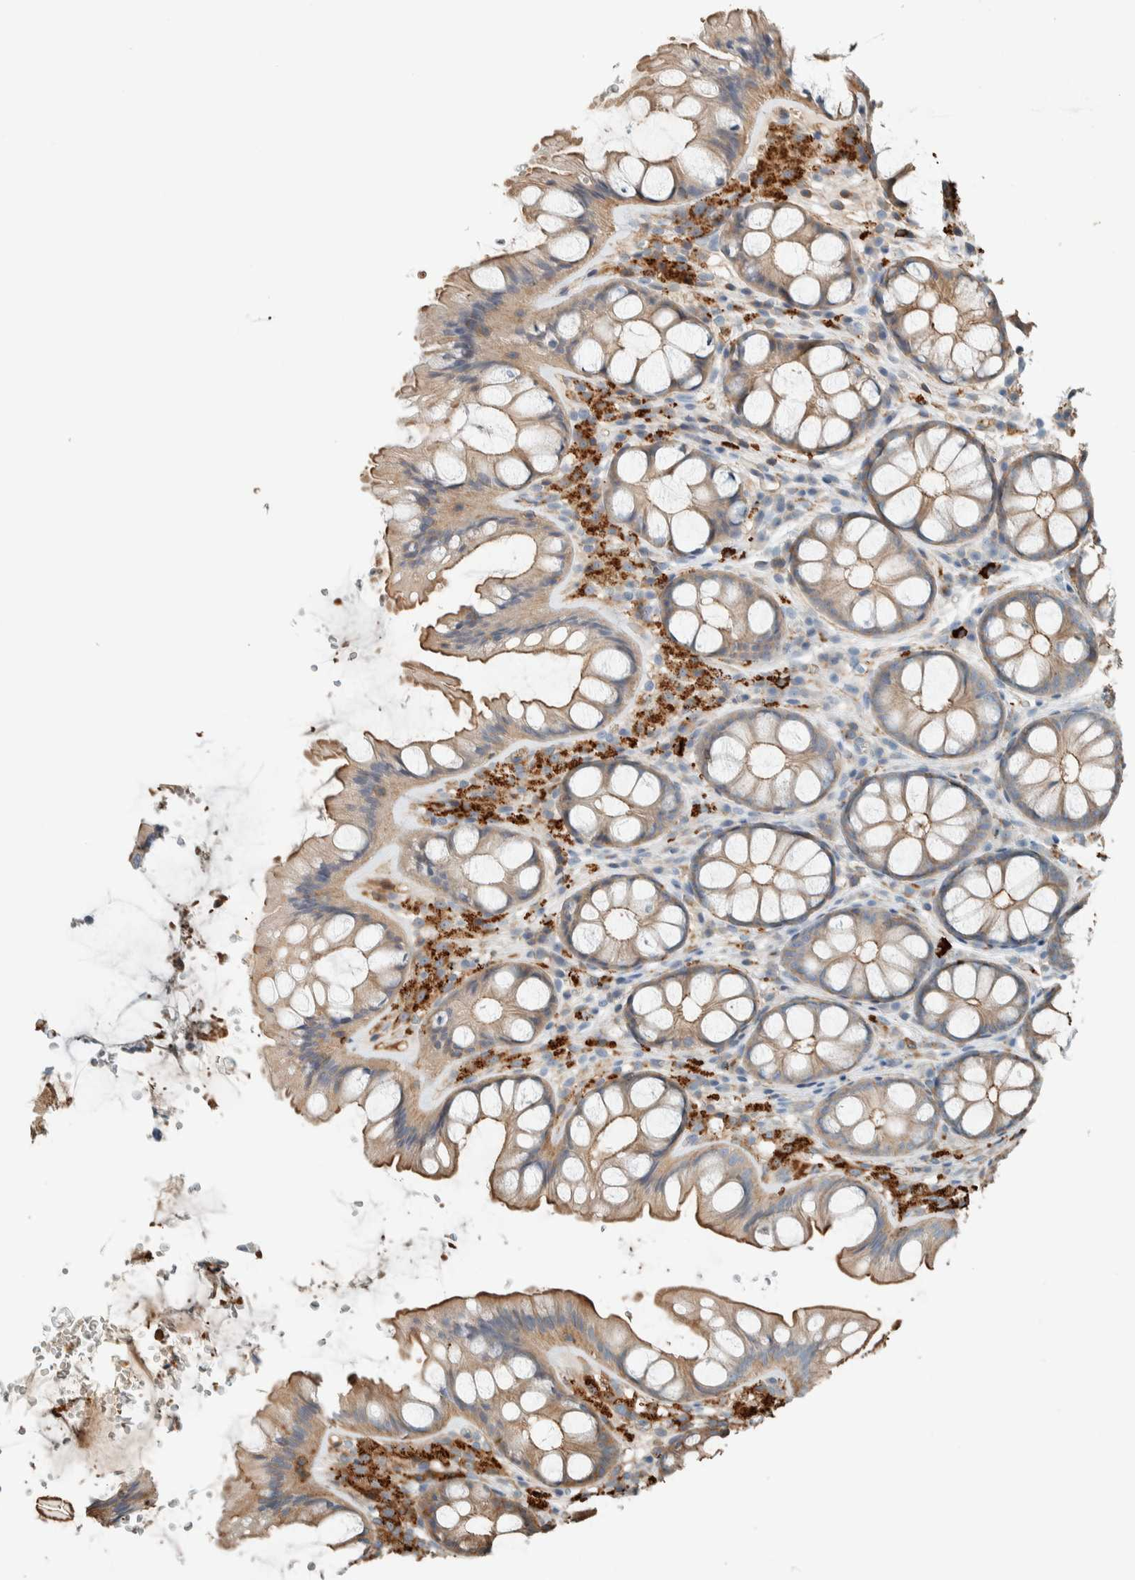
{"staining": {"intensity": "moderate", "quantity": ">75%", "location": "cytoplasmic/membranous"}, "tissue": "colon", "cell_type": "Endothelial cells", "image_type": "normal", "snomed": [{"axis": "morphology", "description": "Normal tissue, NOS"}, {"axis": "topography", "description": "Colon"}], "caption": "Immunohistochemistry (IHC) of unremarkable colon displays medium levels of moderate cytoplasmic/membranous positivity in approximately >75% of endothelial cells.", "gene": "CTBP2", "patient": {"sex": "male", "age": 47}}